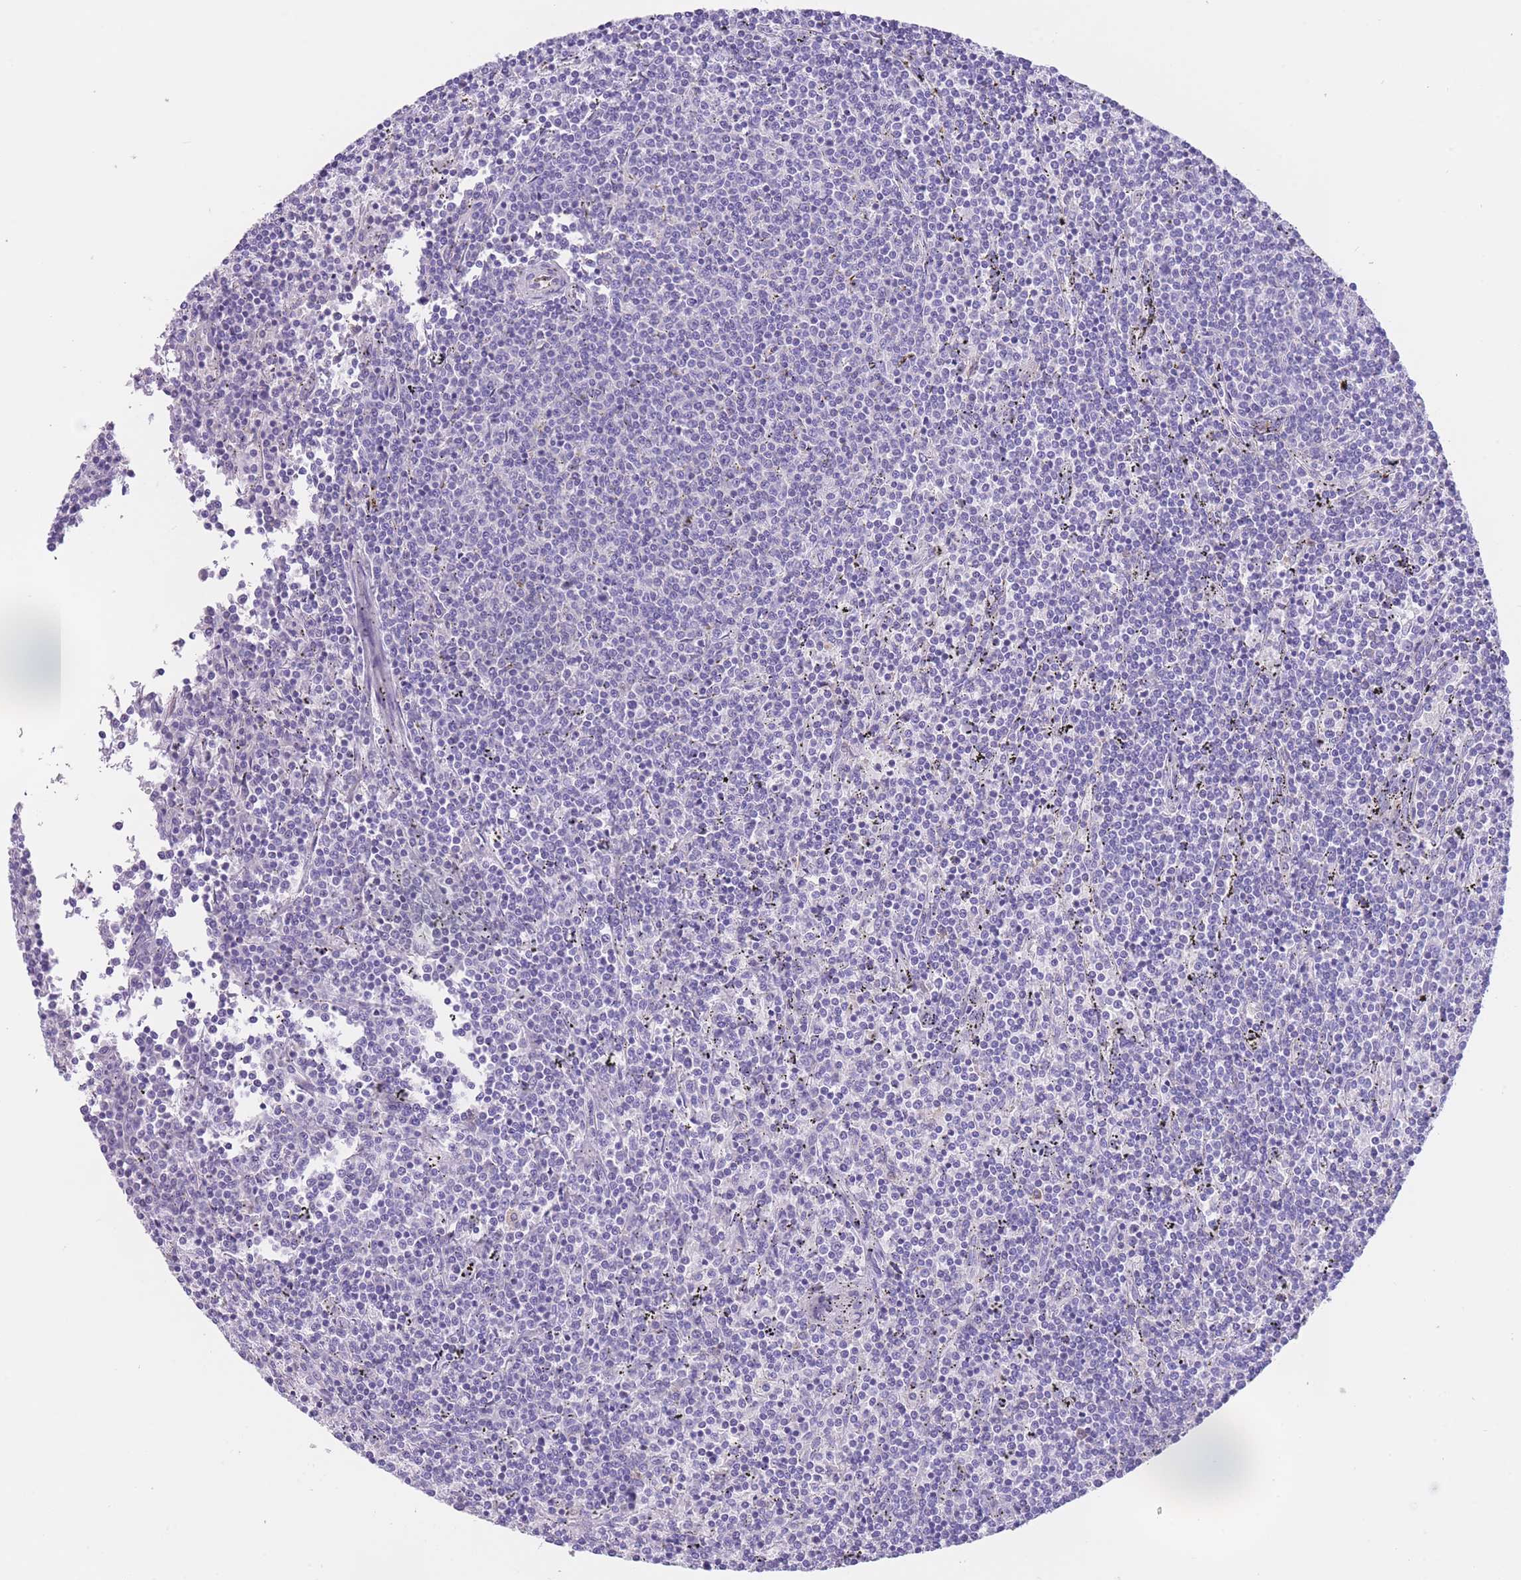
{"staining": {"intensity": "negative", "quantity": "none", "location": "none"}, "tissue": "lymphoma", "cell_type": "Tumor cells", "image_type": "cancer", "snomed": [{"axis": "morphology", "description": "Malignant lymphoma, non-Hodgkin's type, Low grade"}, {"axis": "topography", "description": "Spleen"}], "caption": "There is no significant expression in tumor cells of malignant lymphoma, non-Hodgkin's type (low-grade).", "gene": "LDB3", "patient": {"sex": "female", "age": 50}}